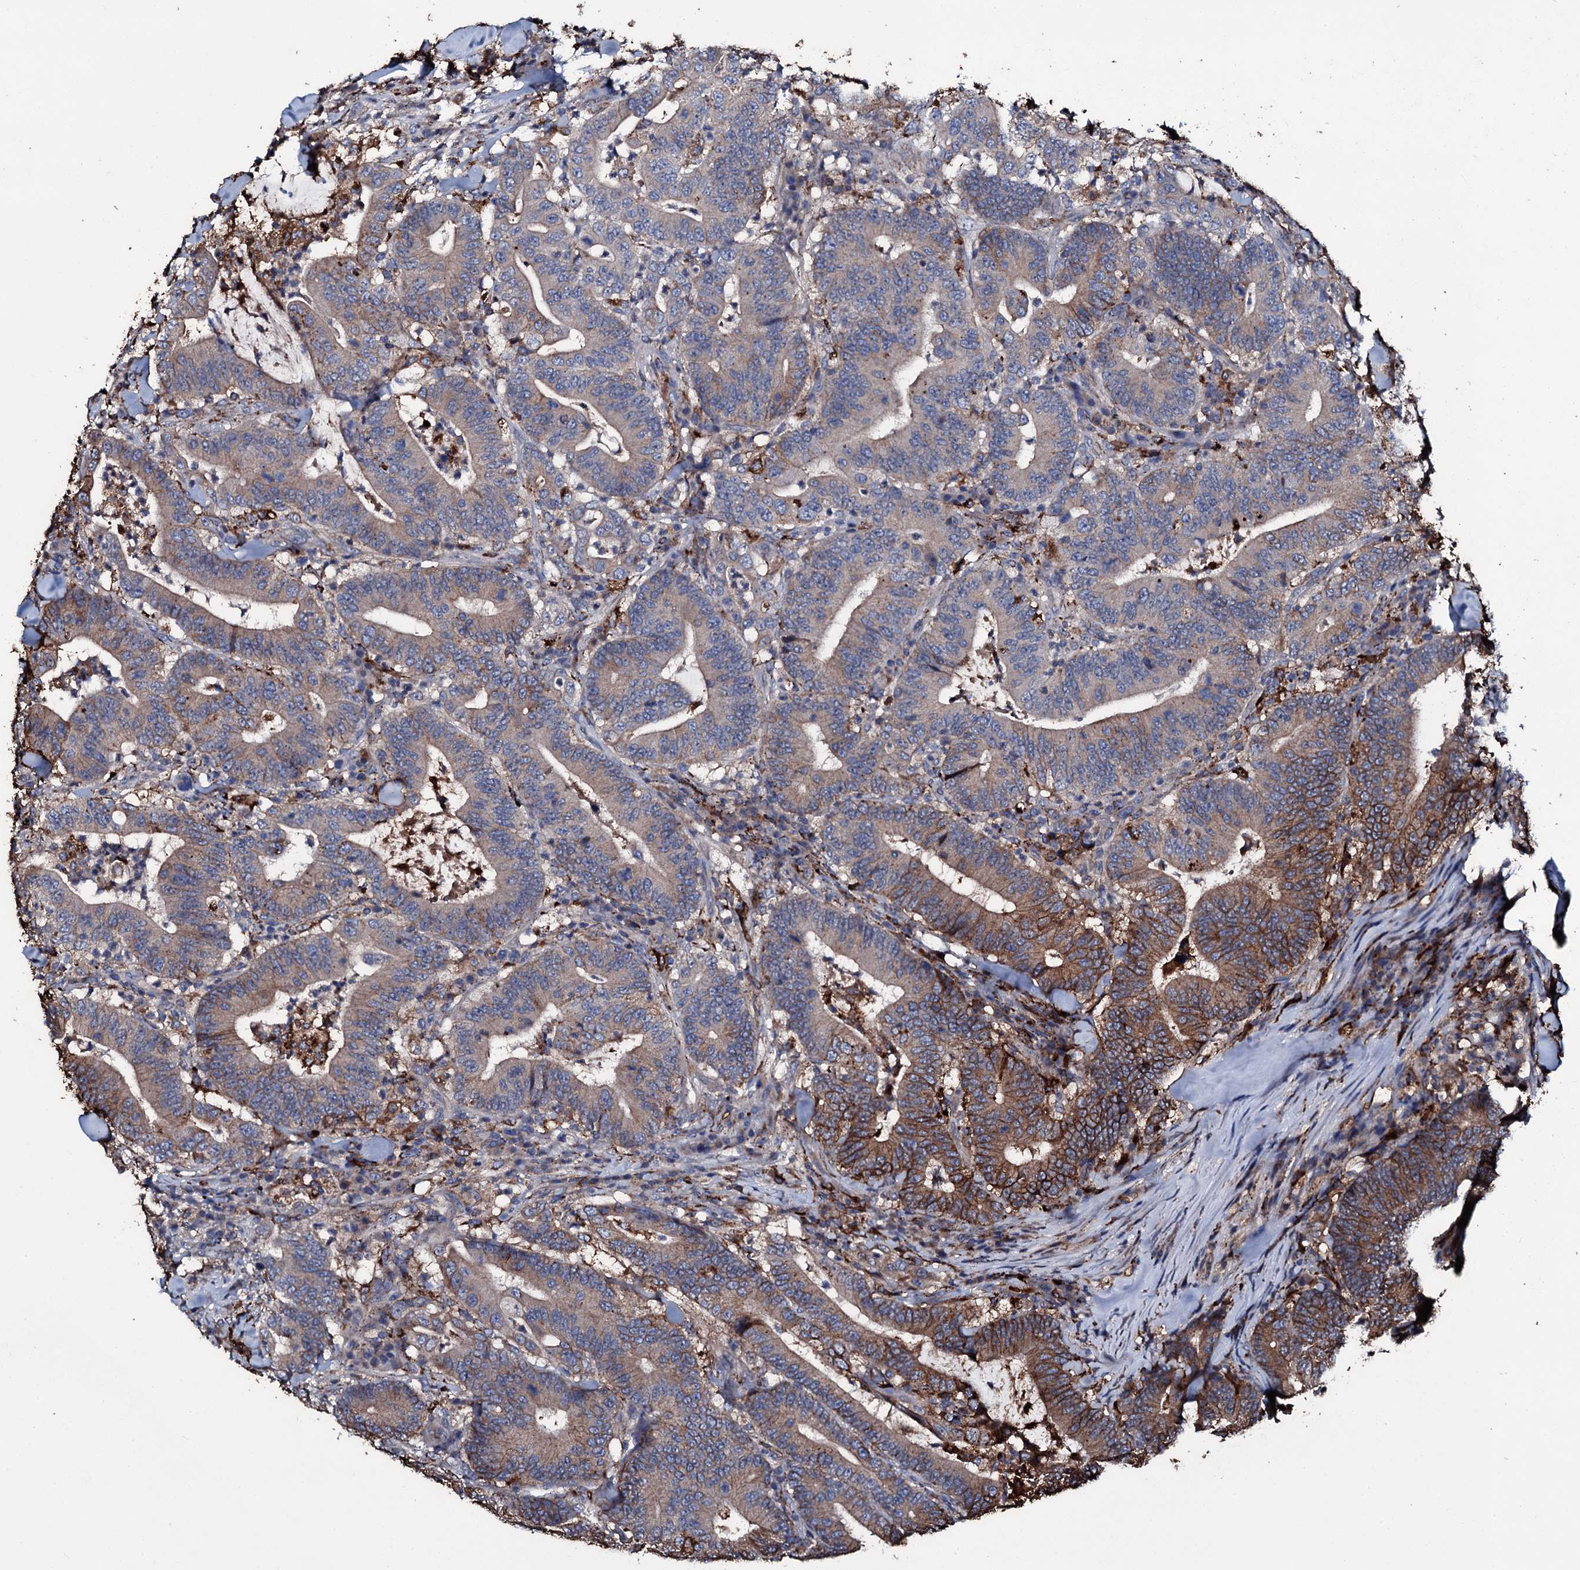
{"staining": {"intensity": "strong", "quantity": "<25%", "location": "cytoplasmic/membranous"}, "tissue": "colorectal cancer", "cell_type": "Tumor cells", "image_type": "cancer", "snomed": [{"axis": "morphology", "description": "Adenocarcinoma, NOS"}, {"axis": "topography", "description": "Colon"}], "caption": "A histopathology image showing strong cytoplasmic/membranous positivity in about <25% of tumor cells in colorectal cancer, as visualized by brown immunohistochemical staining.", "gene": "TPGS2", "patient": {"sex": "female", "age": 66}}